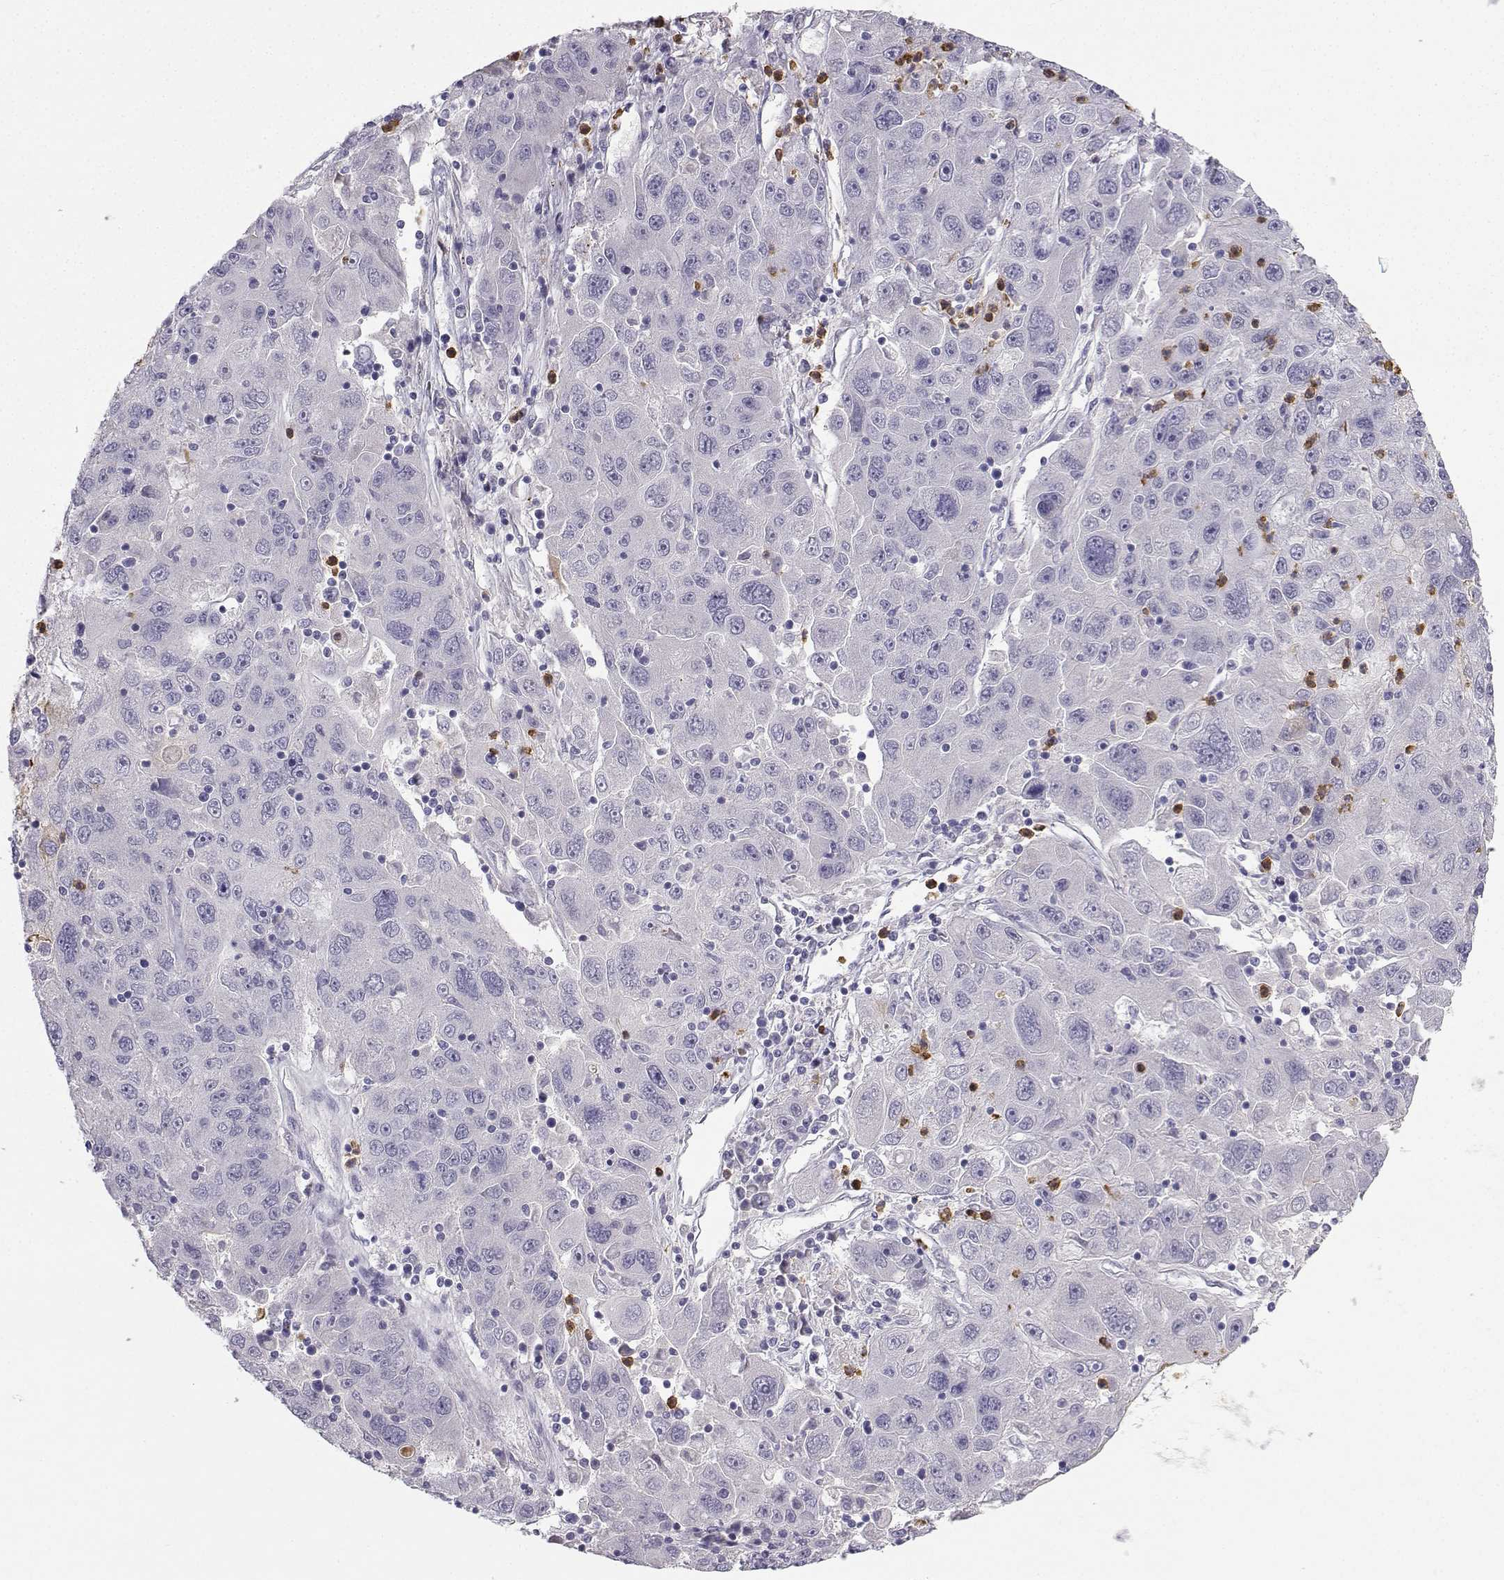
{"staining": {"intensity": "negative", "quantity": "none", "location": "none"}, "tissue": "stomach cancer", "cell_type": "Tumor cells", "image_type": "cancer", "snomed": [{"axis": "morphology", "description": "Adenocarcinoma, NOS"}, {"axis": "topography", "description": "Stomach"}], "caption": "Stomach cancer (adenocarcinoma) stained for a protein using IHC exhibits no expression tumor cells.", "gene": "CALY", "patient": {"sex": "male", "age": 56}}